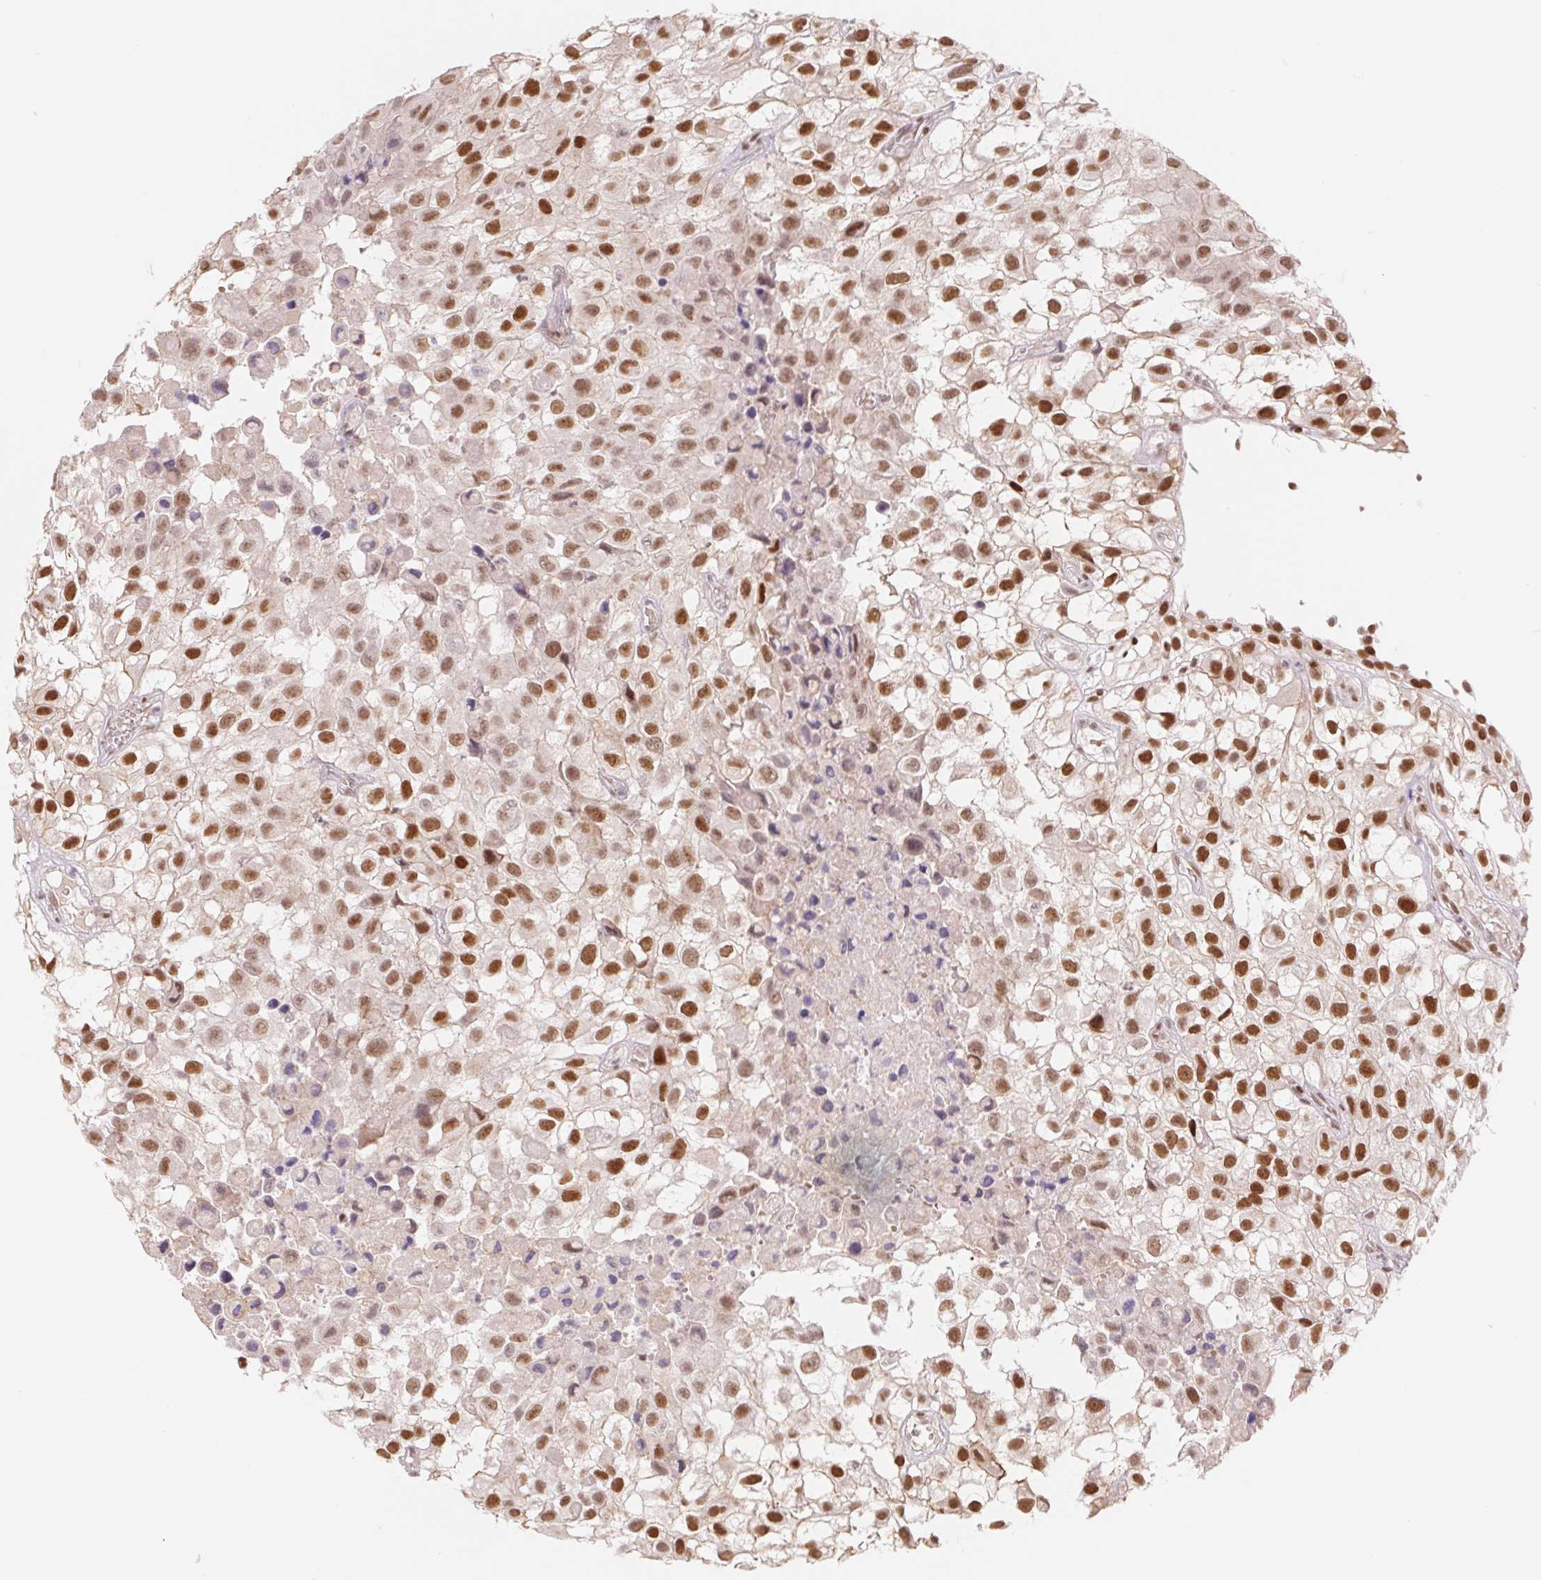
{"staining": {"intensity": "strong", "quantity": ">75%", "location": "nuclear"}, "tissue": "urothelial cancer", "cell_type": "Tumor cells", "image_type": "cancer", "snomed": [{"axis": "morphology", "description": "Urothelial carcinoma, High grade"}, {"axis": "topography", "description": "Urinary bladder"}], "caption": "Approximately >75% of tumor cells in high-grade urothelial carcinoma show strong nuclear protein expression as visualized by brown immunohistochemical staining.", "gene": "TRERF1", "patient": {"sex": "male", "age": 56}}